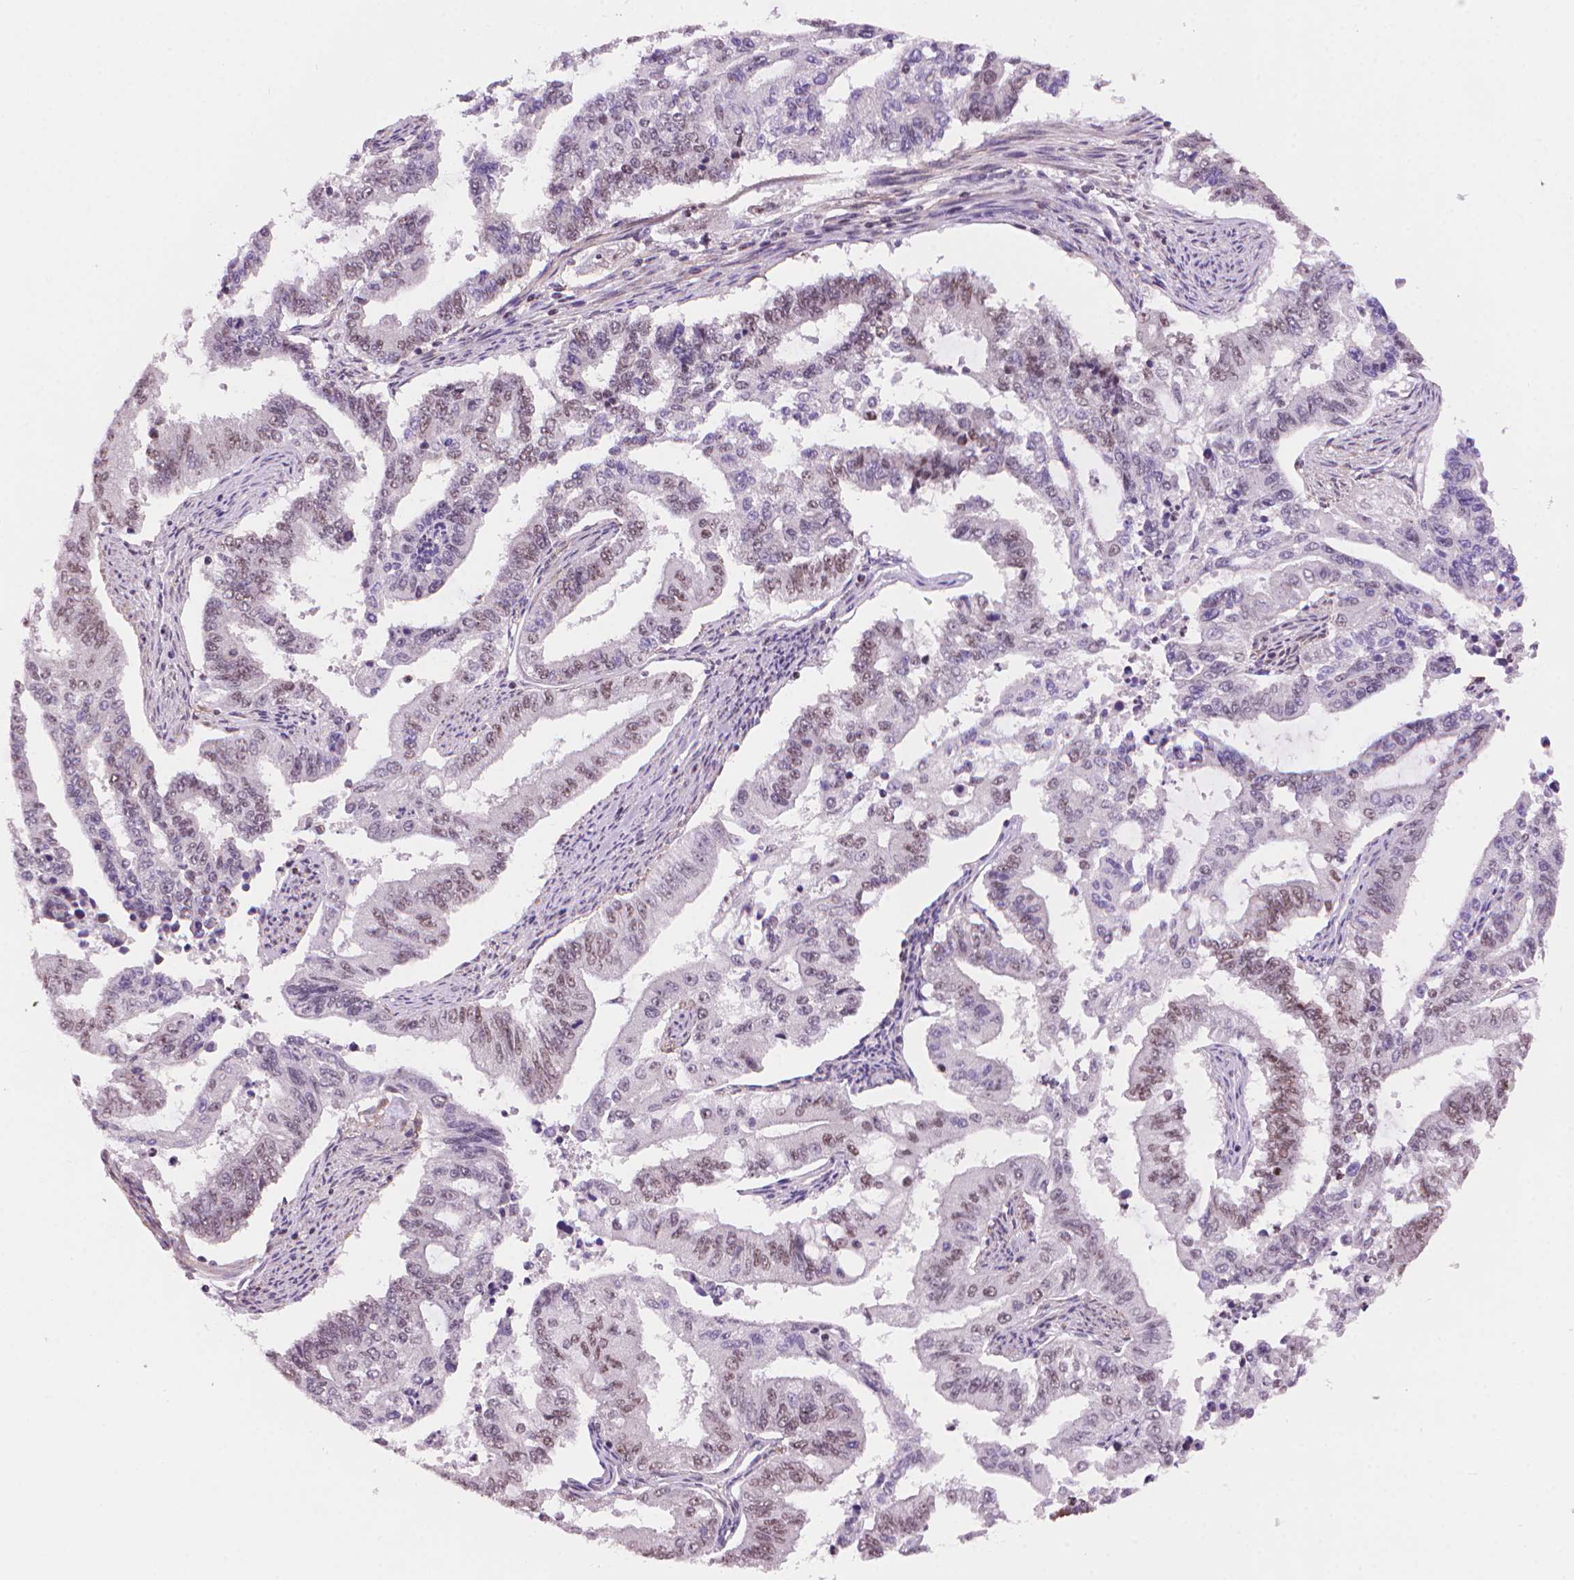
{"staining": {"intensity": "weak", "quantity": "<25%", "location": "nuclear"}, "tissue": "endometrial cancer", "cell_type": "Tumor cells", "image_type": "cancer", "snomed": [{"axis": "morphology", "description": "Adenocarcinoma, NOS"}, {"axis": "topography", "description": "Uterus"}], "caption": "Immunohistochemical staining of human endometrial cancer (adenocarcinoma) exhibits no significant positivity in tumor cells.", "gene": "UBN1", "patient": {"sex": "female", "age": 59}}